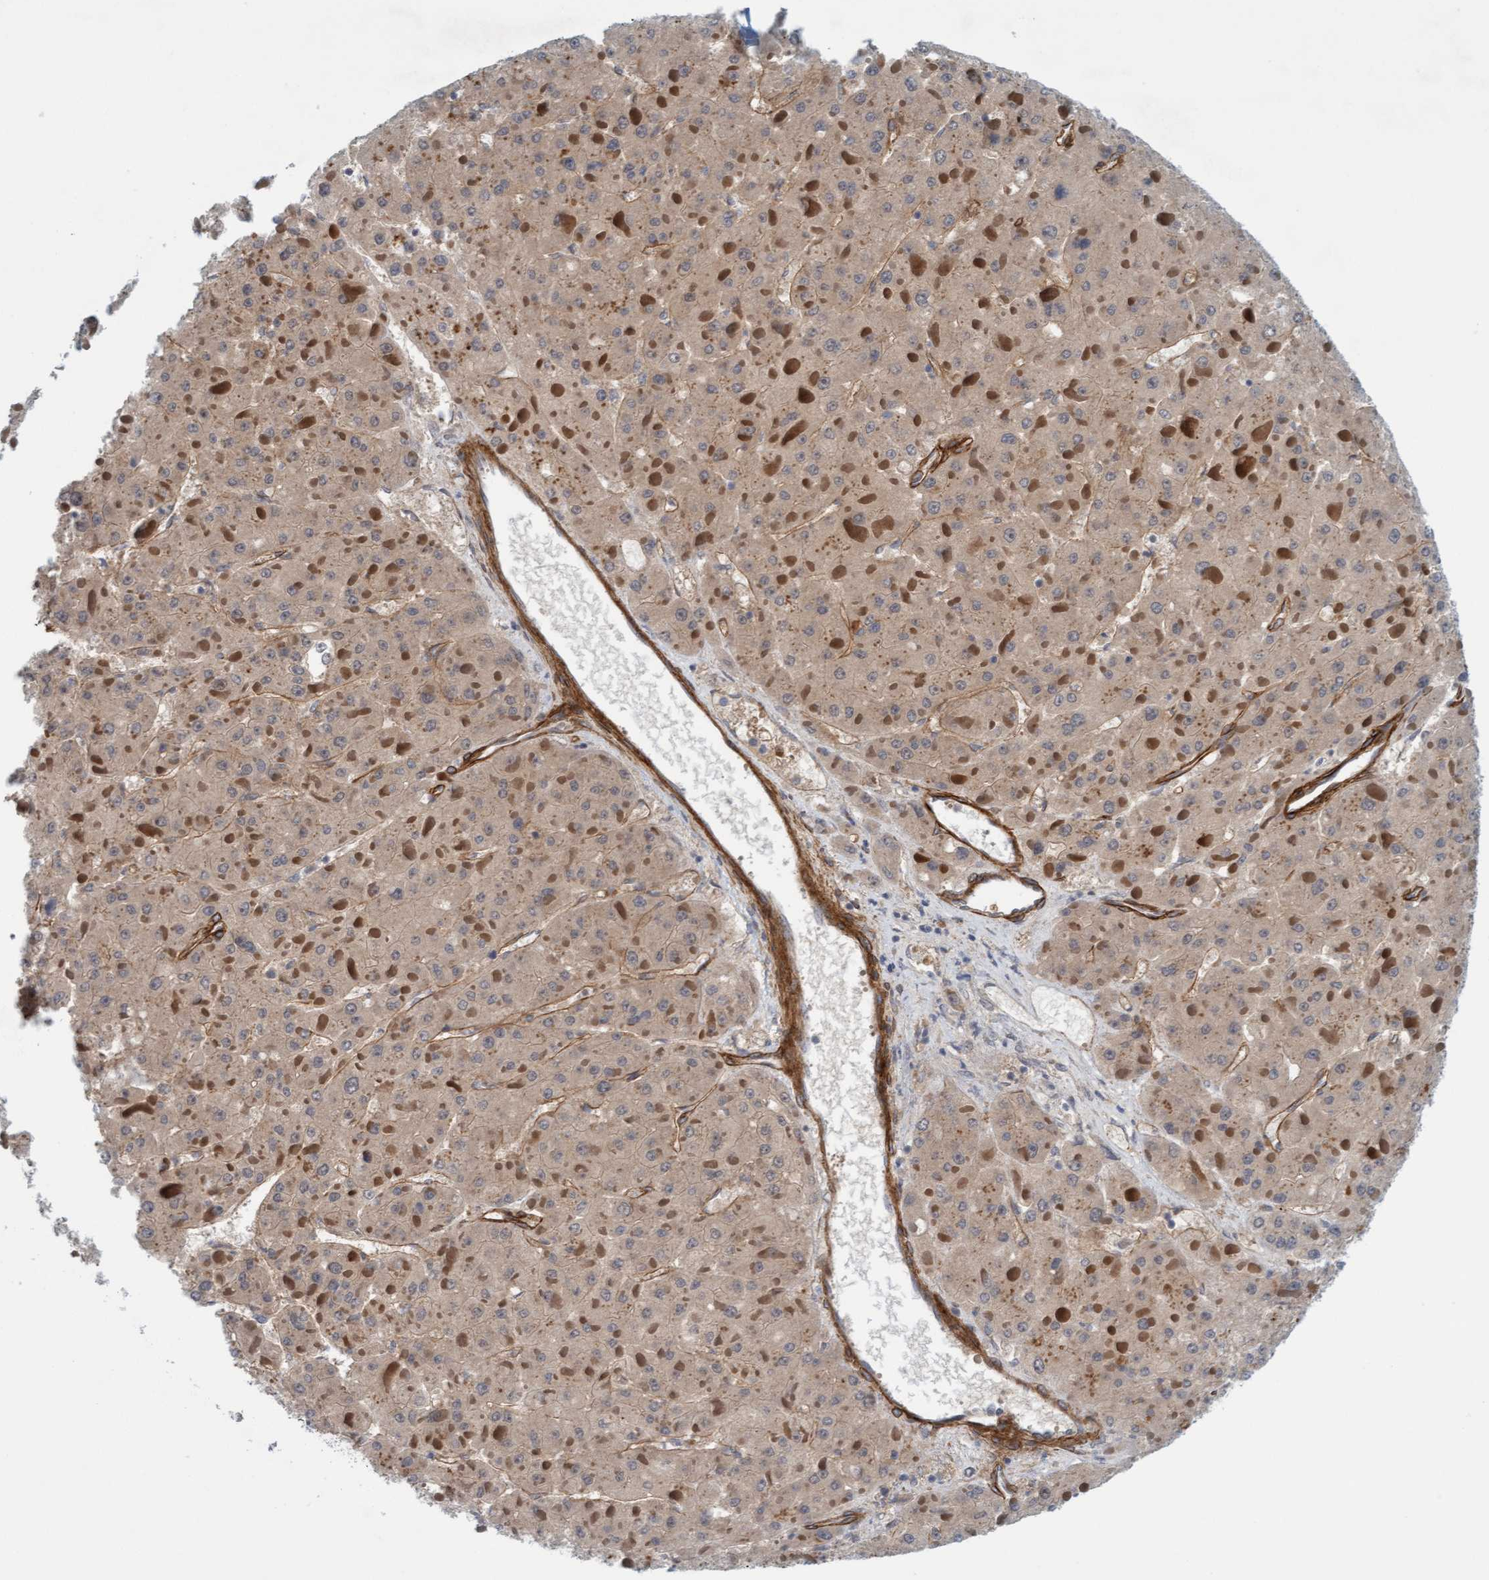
{"staining": {"intensity": "weak", "quantity": "25%-75%", "location": "cytoplasmic/membranous"}, "tissue": "liver cancer", "cell_type": "Tumor cells", "image_type": "cancer", "snomed": [{"axis": "morphology", "description": "Carcinoma, Hepatocellular, NOS"}, {"axis": "topography", "description": "Liver"}], "caption": "Liver cancer stained with immunohistochemistry displays weak cytoplasmic/membranous staining in approximately 25%-75% of tumor cells.", "gene": "TSTD2", "patient": {"sex": "female", "age": 73}}